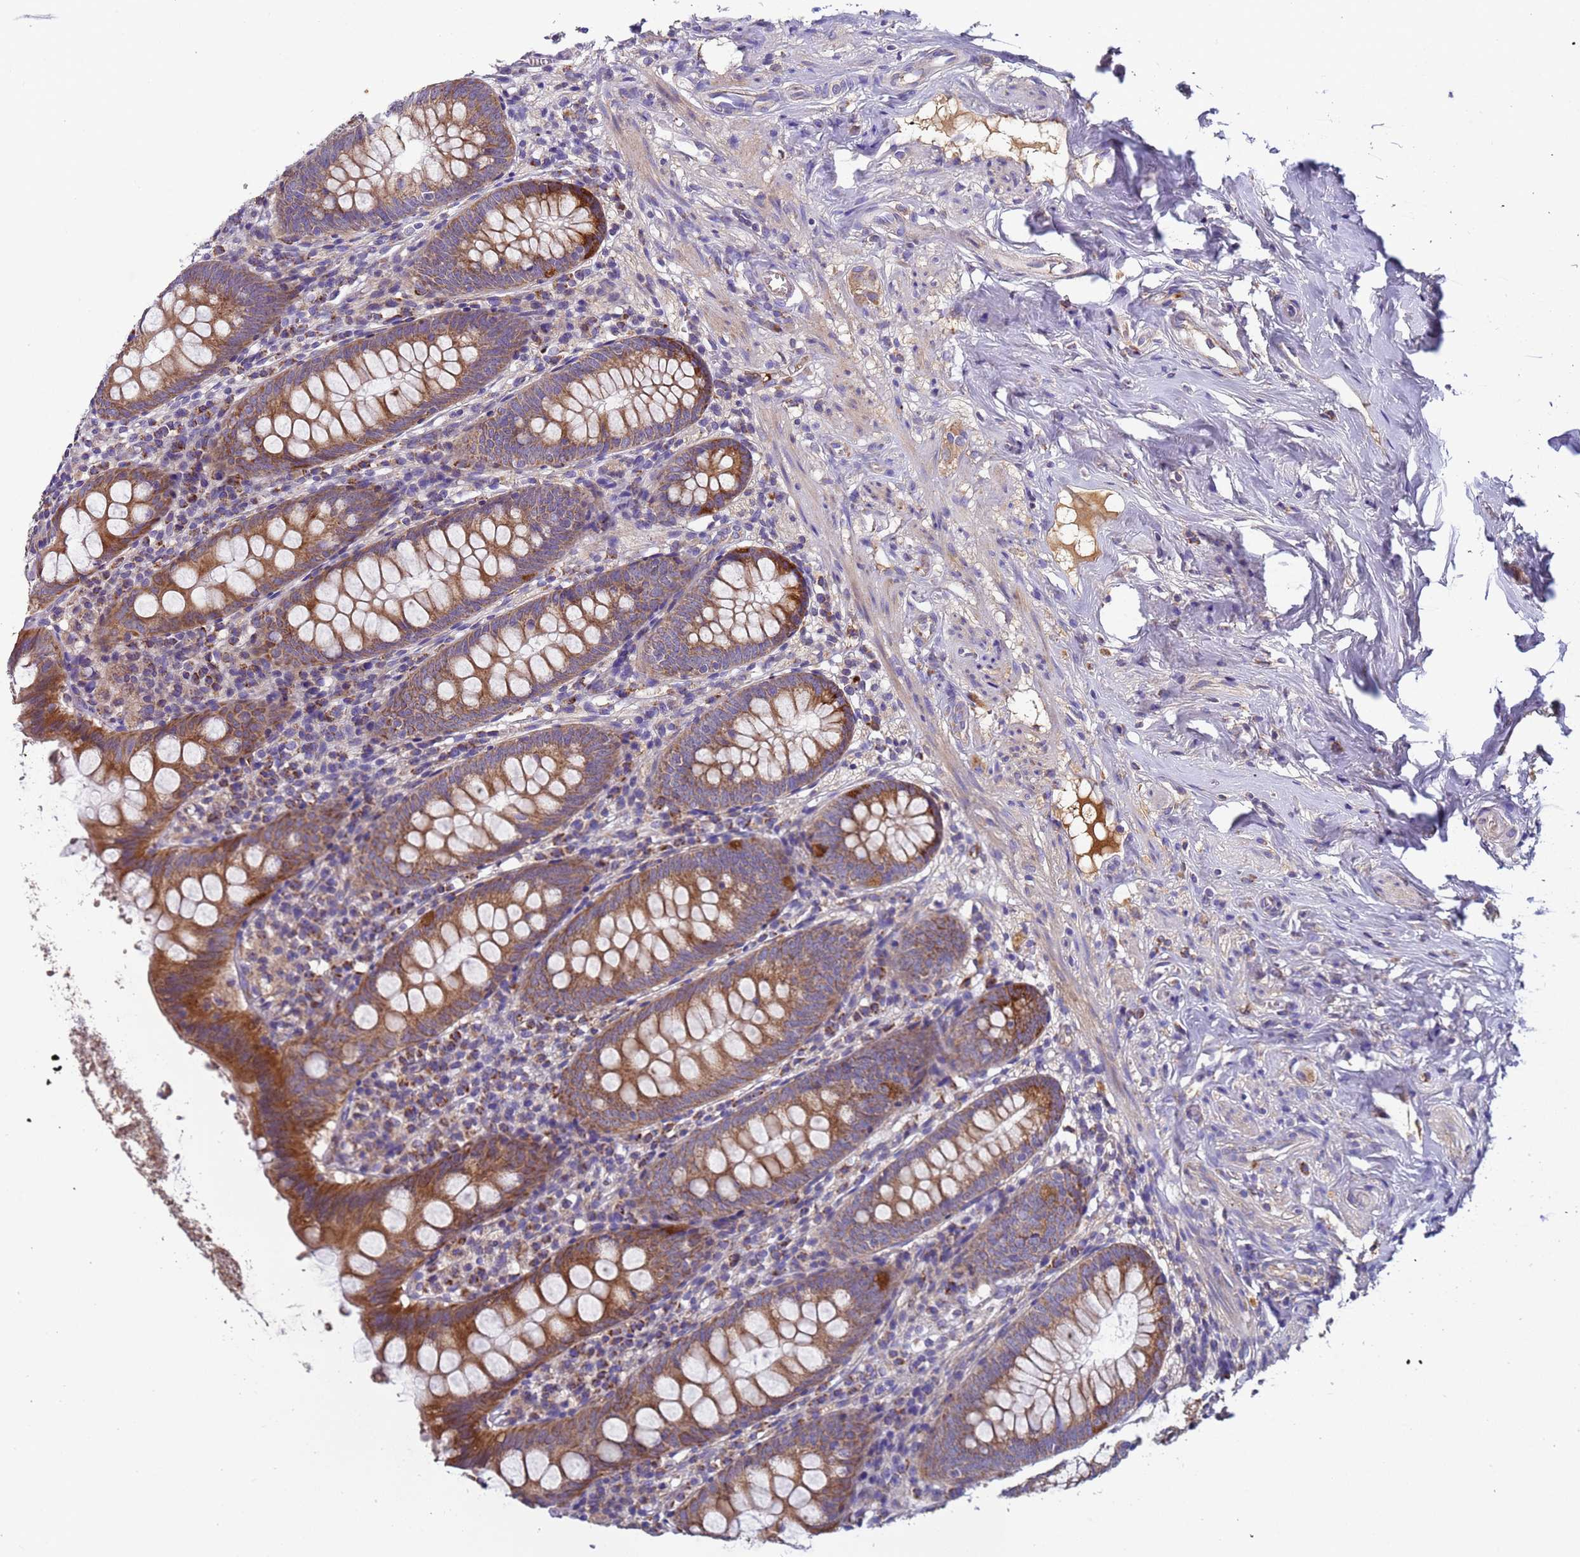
{"staining": {"intensity": "strong", "quantity": "25%-75%", "location": "cytoplasmic/membranous"}, "tissue": "appendix", "cell_type": "Glandular cells", "image_type": "normal", "snomed": [{"axis": "morphology", "description": "Normal tissue, NOS"}, {"axis": "topography", "description": "Appendix"}], "caption": "Appendix stained for a protein displays strong cytoplasmic/membranous positivity in glandular cells. Immunohistochemistry (ihc) stains the protein in brown and the nuclei are stained blue.", "gene": "TMEM126A", "patient": {"sex": "female", "age": 51}}